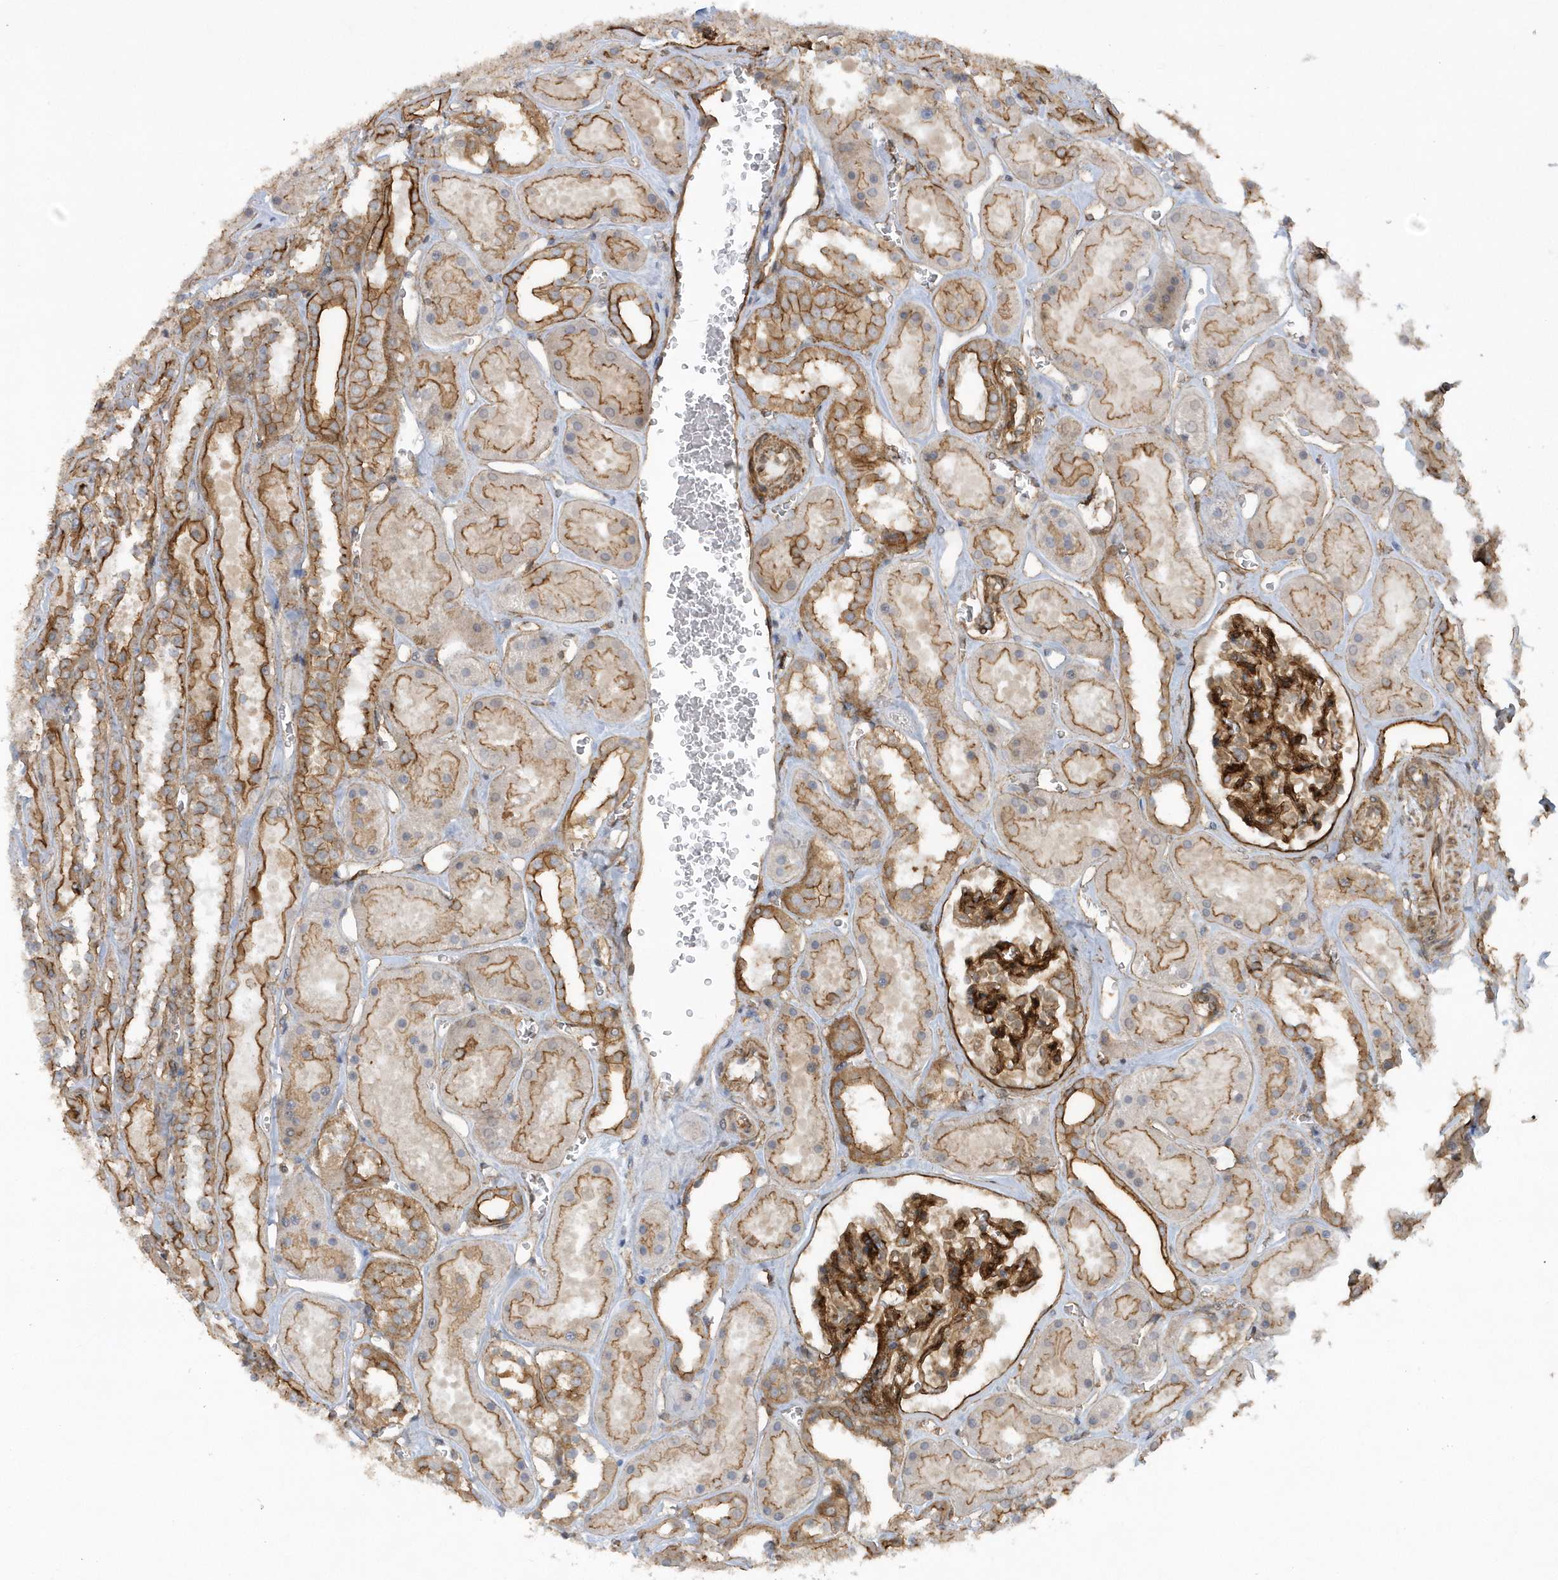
{"staining": {"intensity": "strong", "quantity": ">75%", "location": "cytoplasmic/membranous"}, "tissue": "kidney", "cell_type": "Cells in glomeruli", "image_type": "normal", "snomed": [{"axis": "morphology", "description": "Normal tissue, NOS"}, {"axis": "topography", "description": "Kidney"}], "caption": "DAB (3,3'-diaminobenzidine) immunohistochemical staining of benign kidney shows strong cytoplasmic/membranous protein positivity in about >75% of cells in glomeruli.", "gene": "RAI14", "patient": {"sex": "female", "age": 41}}